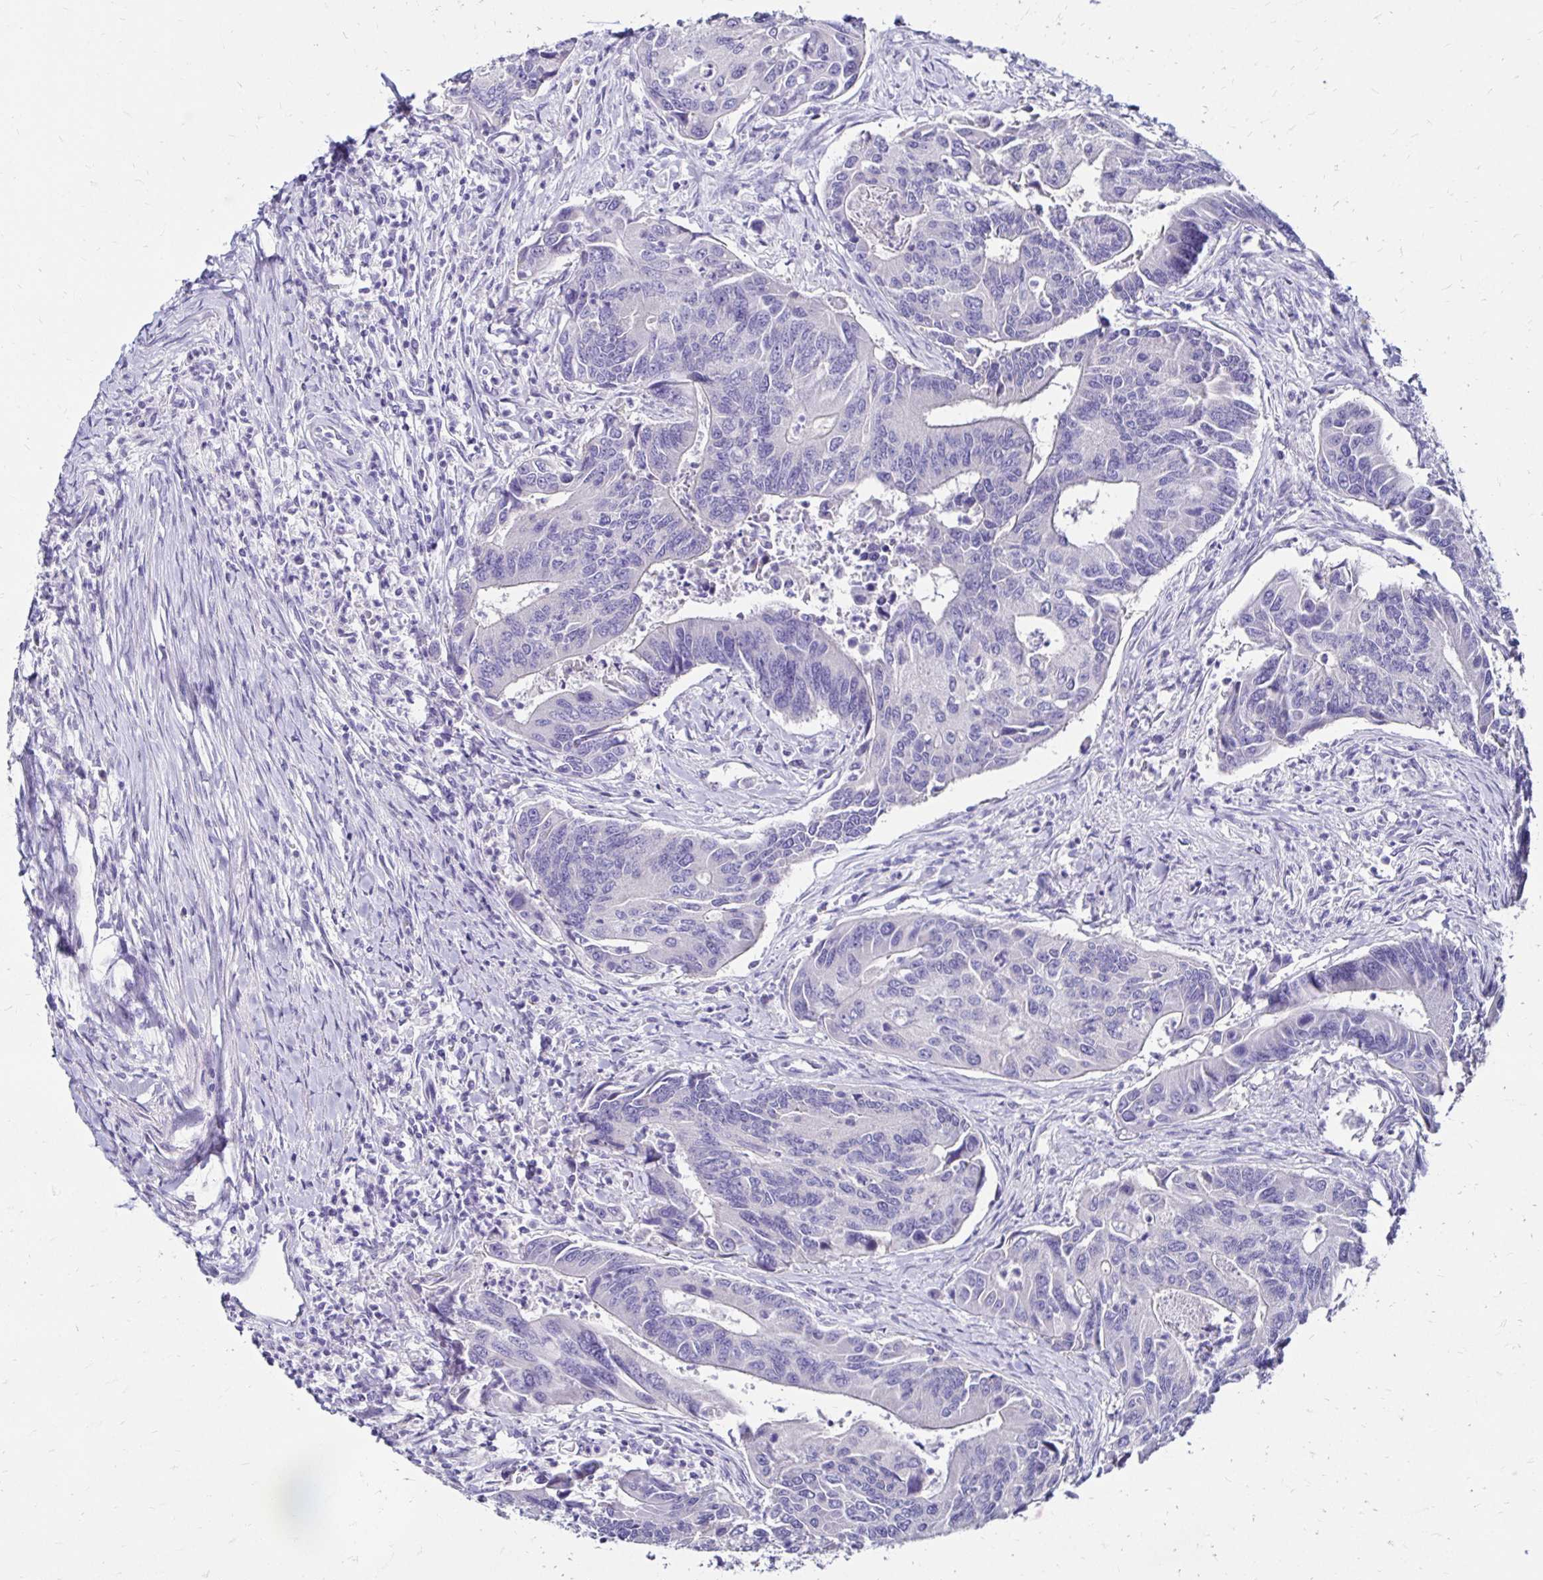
{"staining": {"intensity": "negative", "quantity": "none", "location": "none"}, "tissue": "colorectal cancer", "cell_type": "Tumor cells", "image_type": "cancer", "snomed": [{"axis": "morphology", "description": "Adenocarcinoma, NOS"}, {"axis": "topography", "description": "Colon"}], "caption": "The photomicrograph displays no staining of tumor cells in colorectal cancer.", "gene": "KCNT1", "patient": {"sex": "female", "age": 67}}